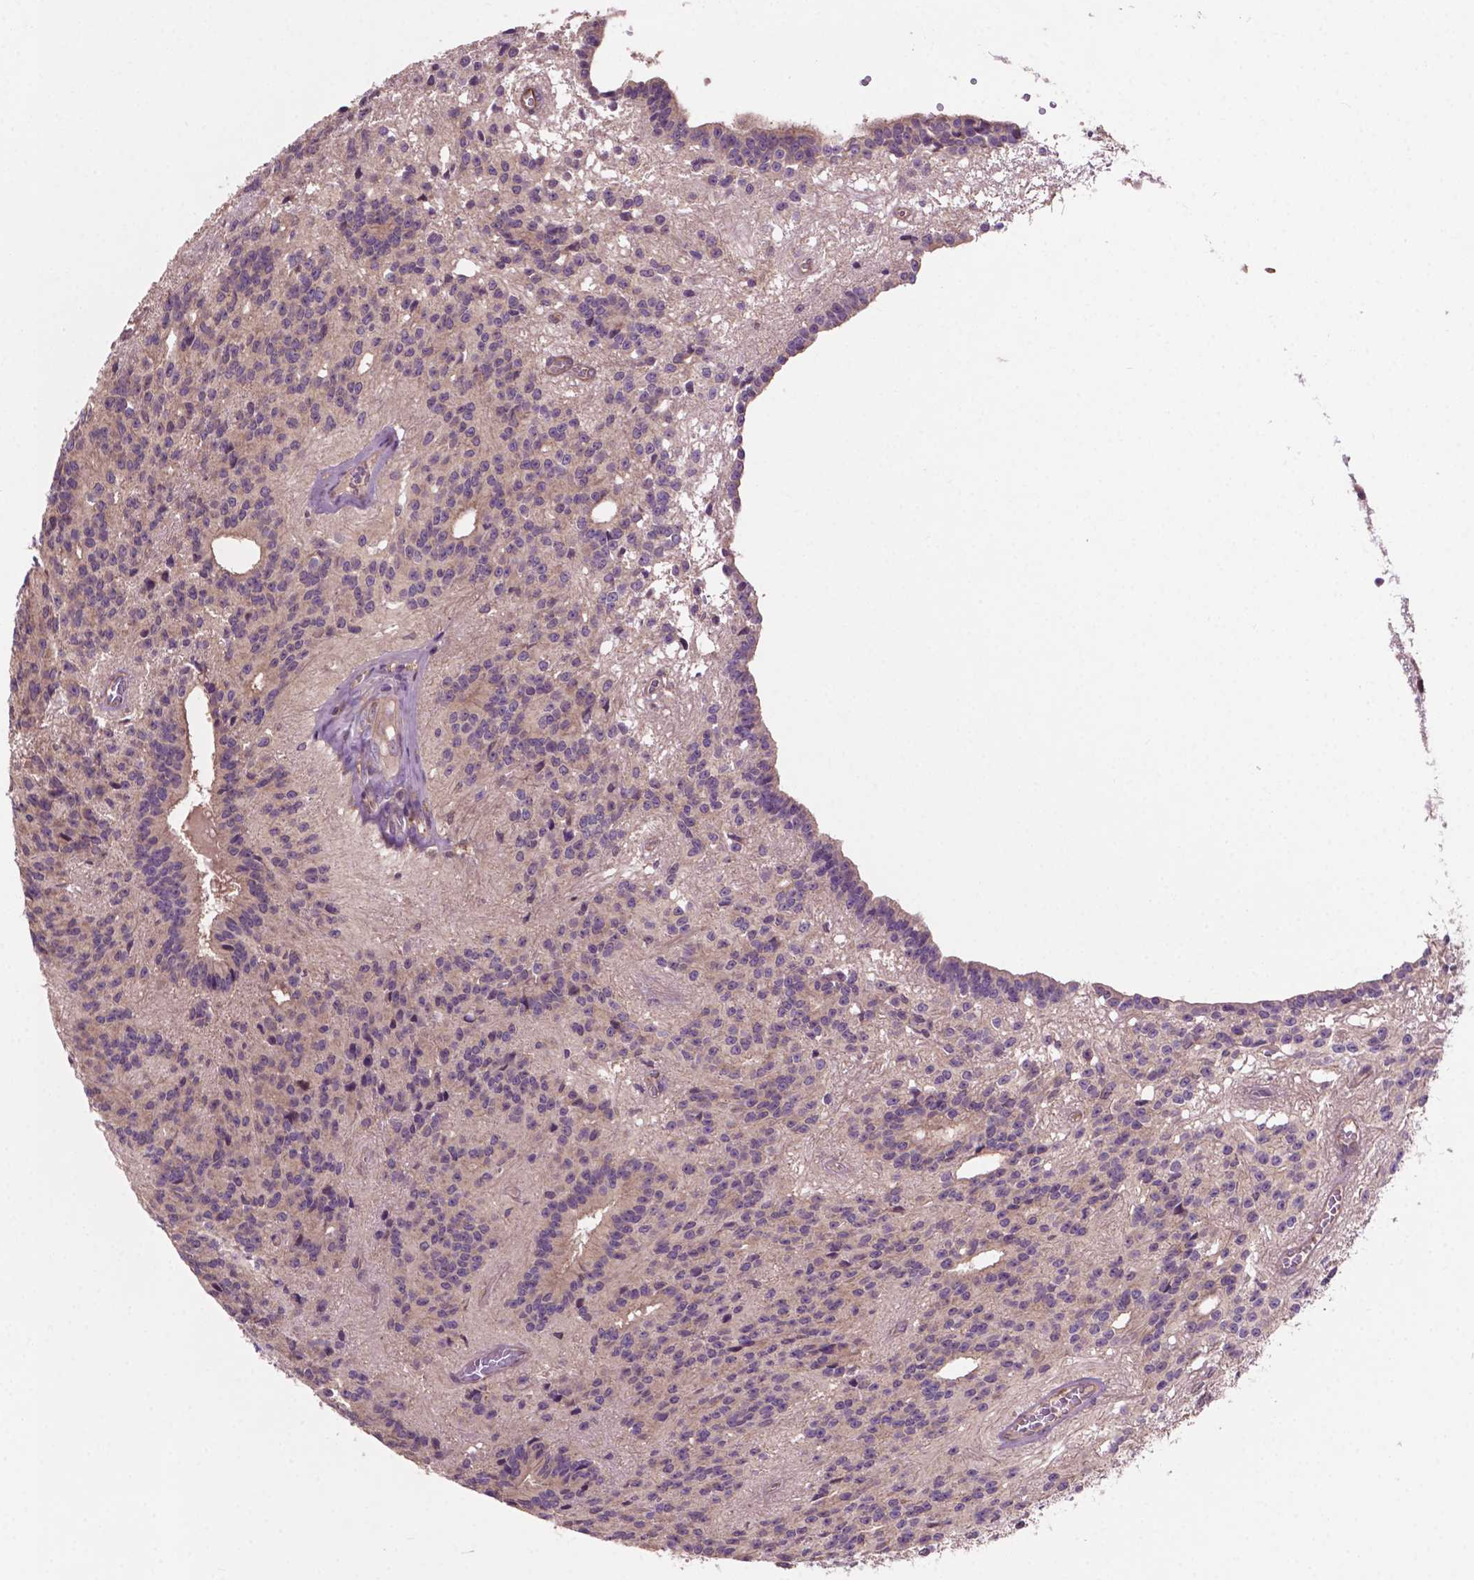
{"staining": {"intensity": "weak", "quantity": "<25%", "location": "cytoplasmic/membranous"}, "tissue": "glioma", "cell_type": "Tumor cells", "image_type": "cancer", "snomed": [{"axis": "morphology", "description": "Glioma, malignant, Low grade"}, {"axis": "topography", "description": "Brain"}], "caption": "There is no significant positivity in tumor cells of glioma.", "gene": "GJA9", "patient": {"sex": "male", "age": 31}}